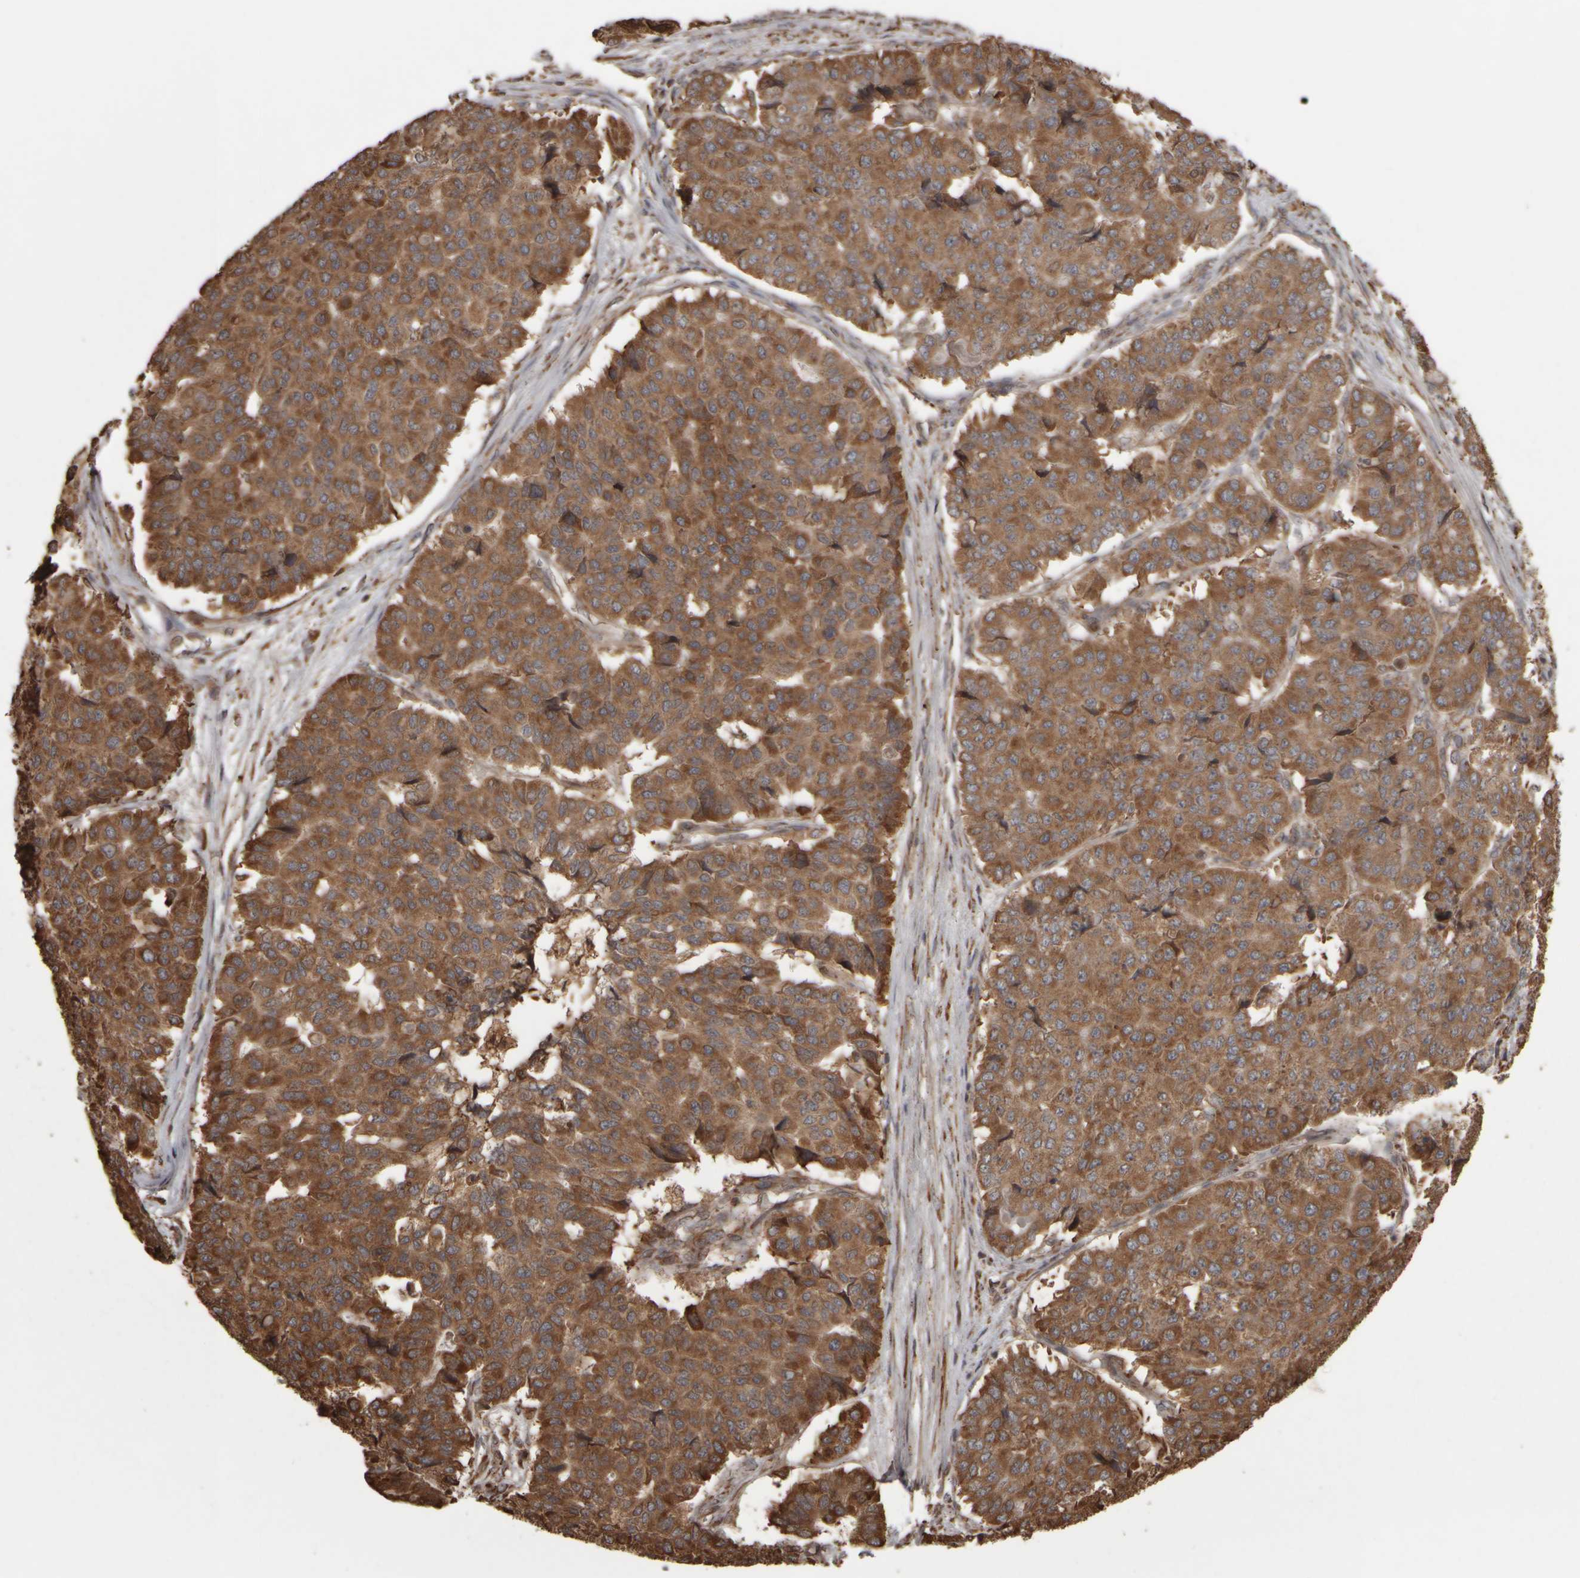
{"staining": {"intensity": "moderate", "quantity": ">75%", "location": "cytoplasmic/membranous"}, "tissue": "pancreatic cancer", "cell_type": "Tumor cells", "image_type": "cancer", "snomed": [{"axis": "morphology", "description": "Adenocarcinoma, NOS"}, {"axis": "topography", "description": "Pancreas"}], "caption": "This photomicrograph reveals pancreatic cancer (adenocarcinoma) stained with immunohistochemistry (IHC) to label a protein in brown. The cytoplasmic/membranous of tumor cells show moderate positivity for the protein. Nuclei are counter-stained blue.", "gene": "AGBL3", "patient": {"sex": "male", "age": 50}}